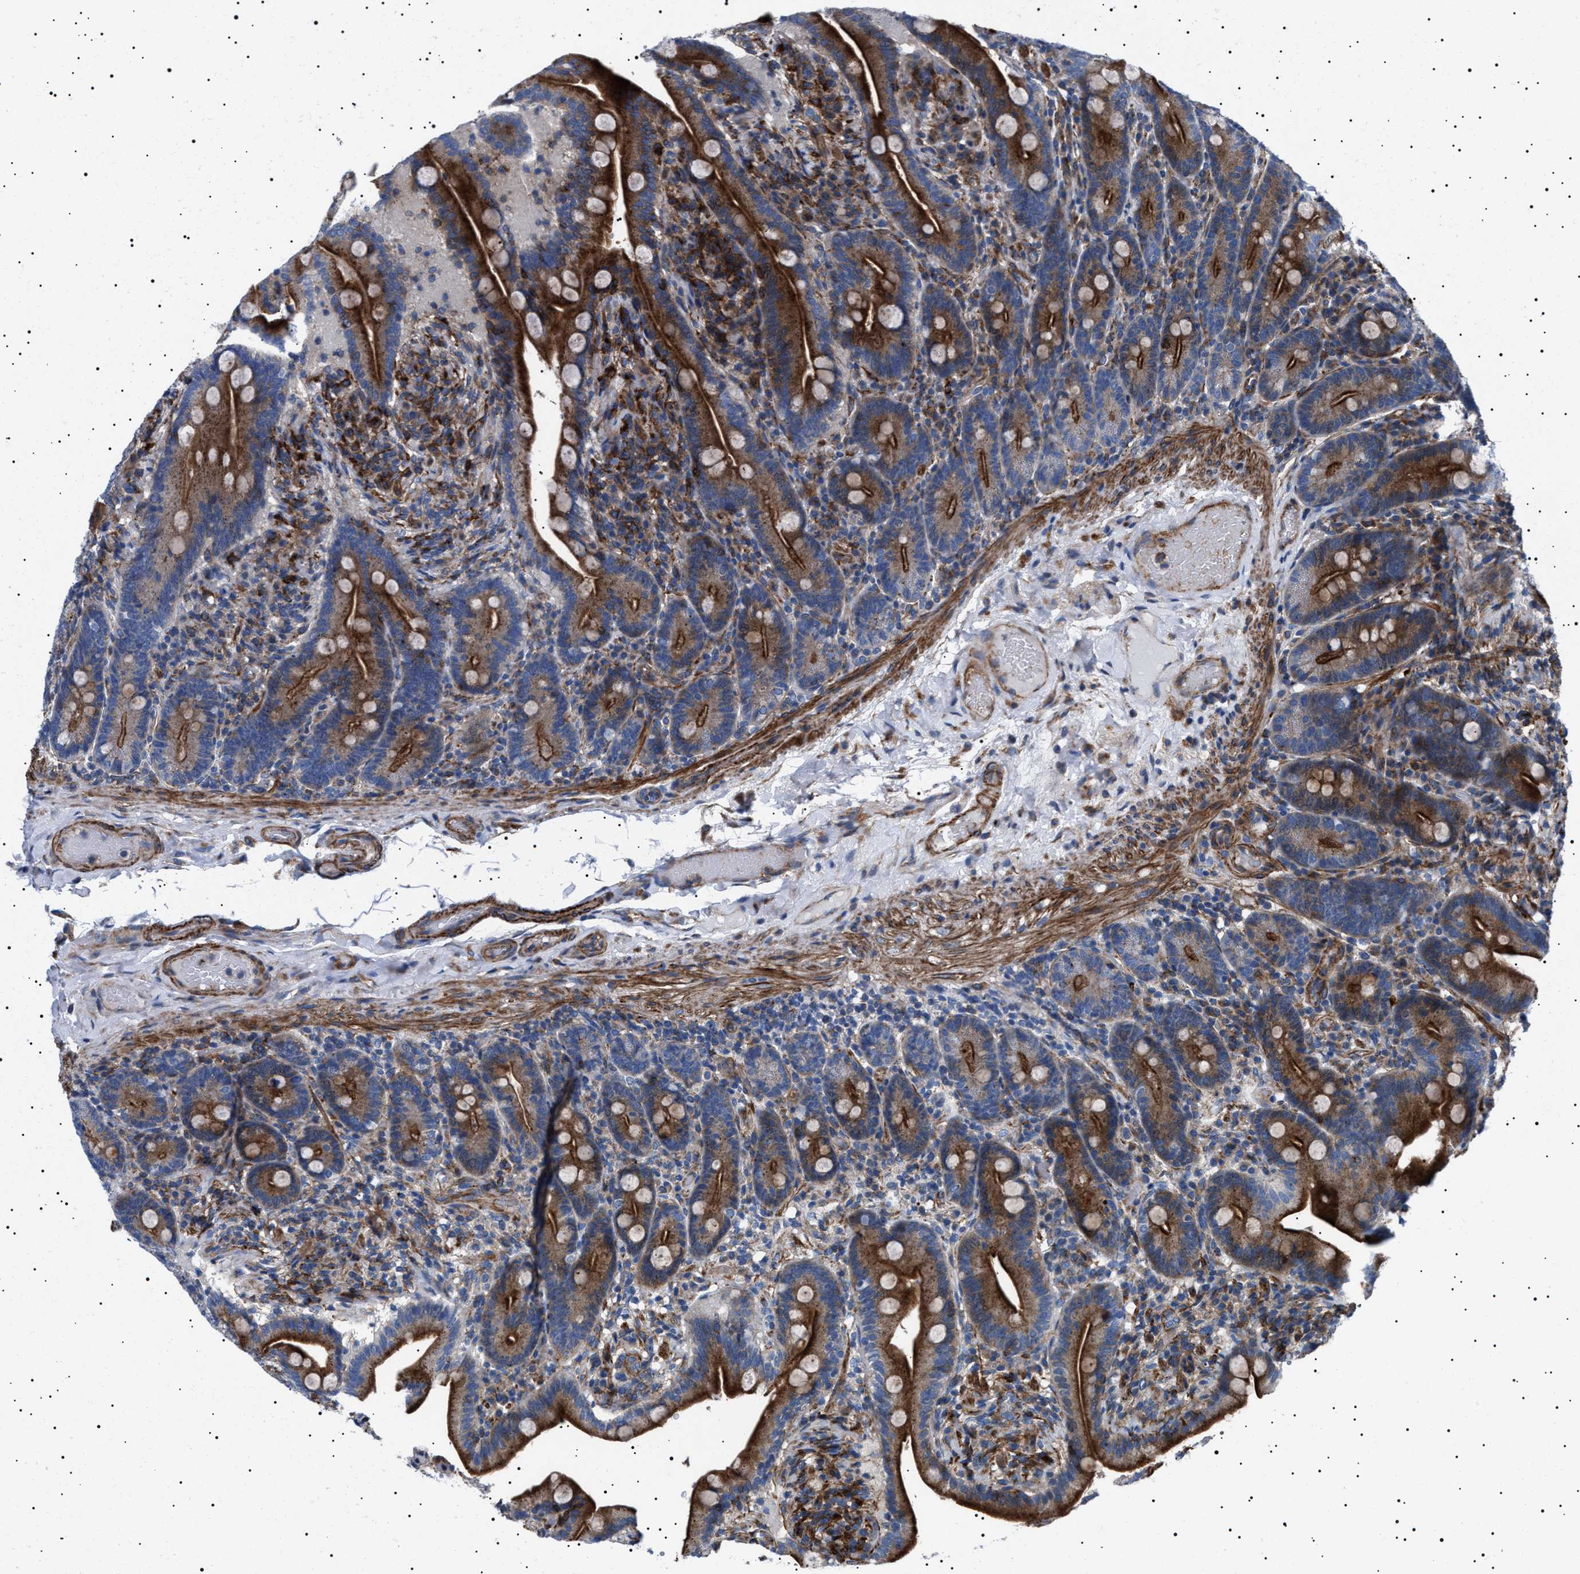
{"staining": {"intensity": "strong", "quantity": ">75%", "location": "cytoplasmic/membranous"}, "tissue": "duodenum", "cell_type": "Glandular cells", "image_type": "normal", "snomed": [{"axis": "morphology", "description": "Normal tissue, NOS"}, {"axis": "topography", "description": "Duodenum"}], "caption": "Benign duodenum was stained to show a protein in brown. There is high levels of strong cytoplasmic/membranous staining in approximately >75% of glandular cells. Nuclei are stained in blue.", "gene": "NEU1", "patient": {"sex": "male", "age": 54}}